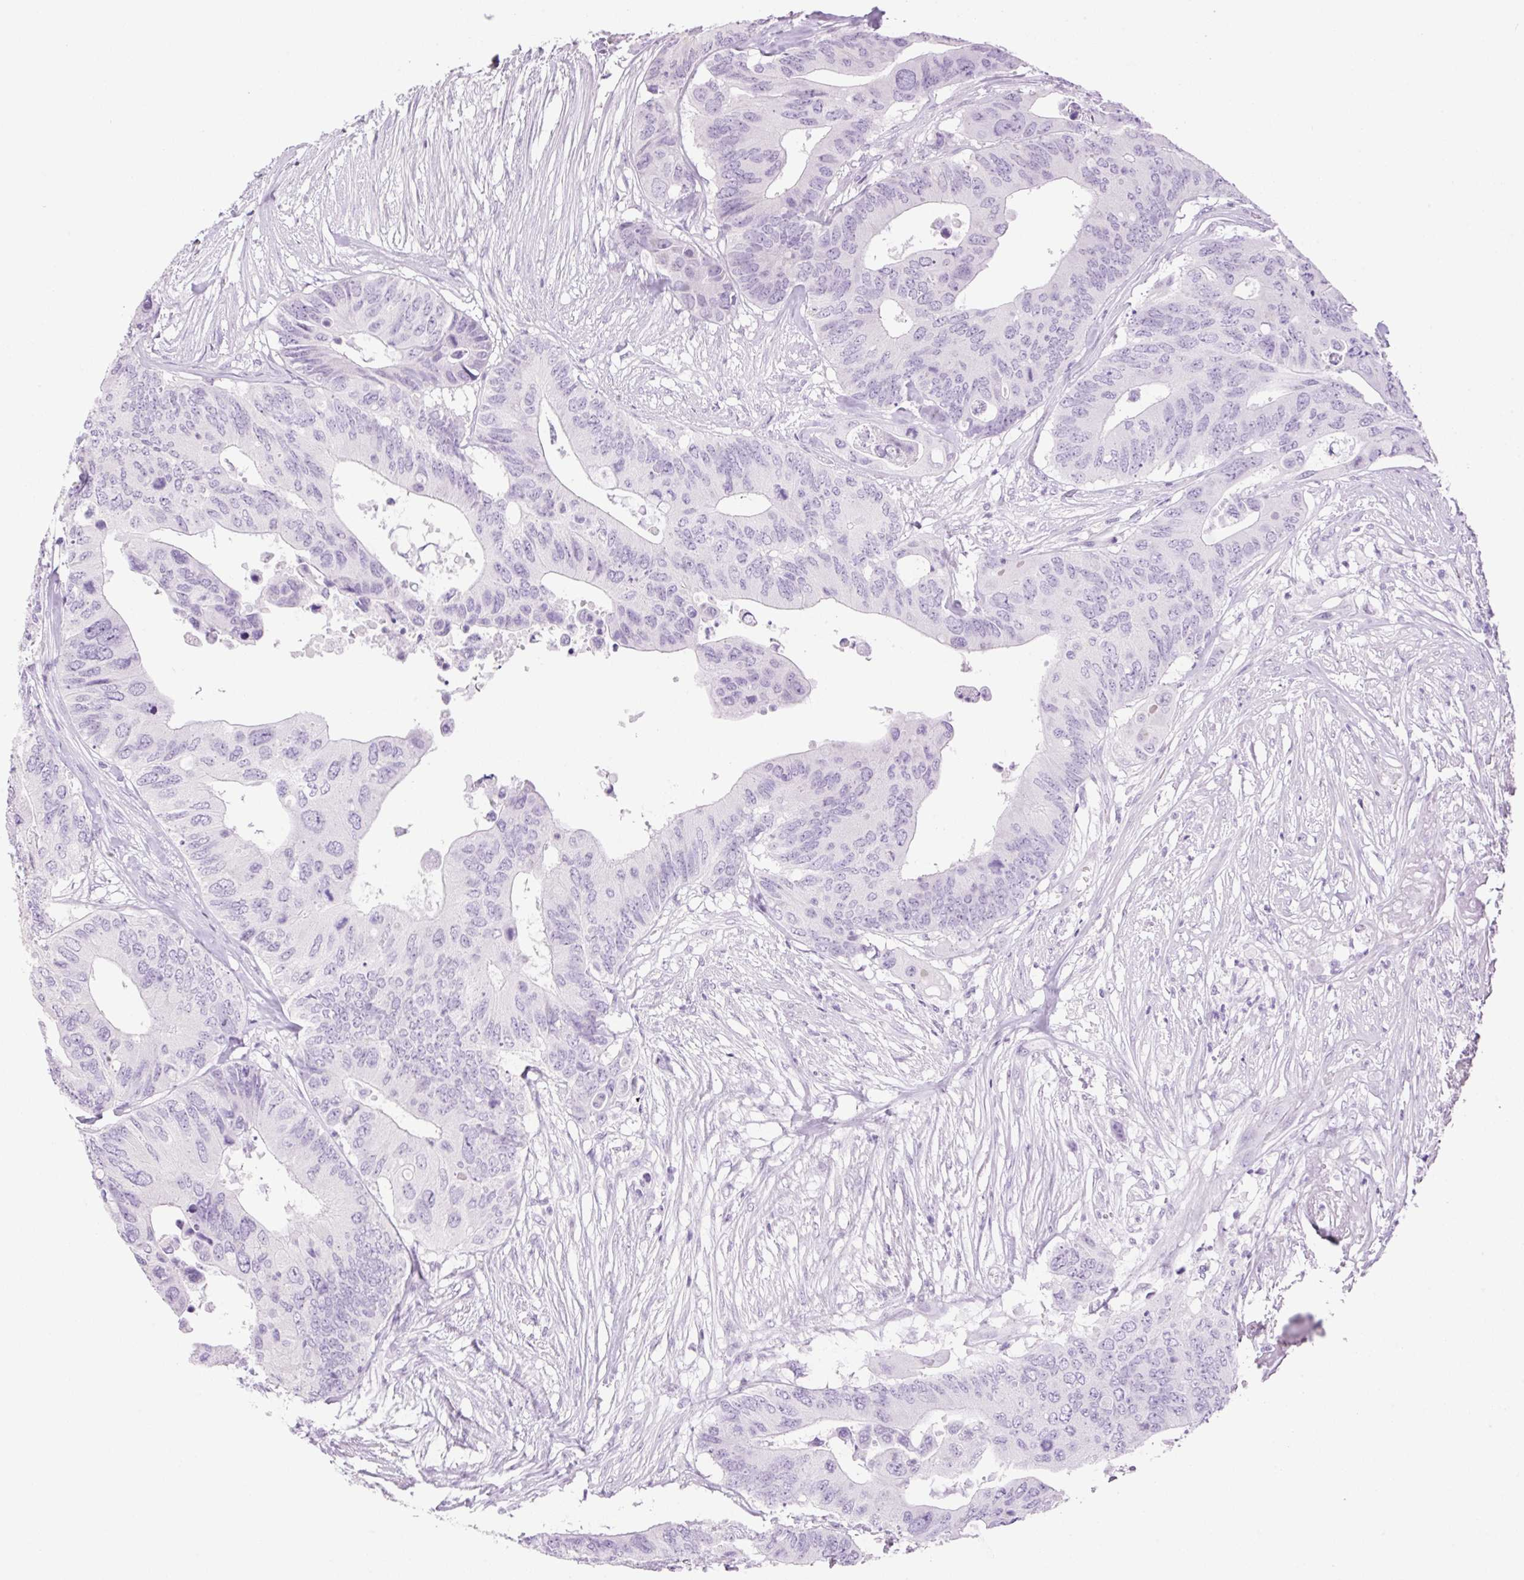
{"staining": {"intensity": "negative", "quantity": "none", "location": "none"}, "tissue": "colorectal cancer", "cell_type": "Tumor cells", "image_type": "cancer", "snomed": [{"axis": "morphology", "description": "Adenocarcinoma, NOS"}, {"axis": "topography", "description": "Colon"}], "caption": "This histopathology image is of adenocarcinoma (colorectal) stained with IHC to label a protein in brown with the nuclei are counter-stained blue. There is no positivity in tumor cells.", "gene": "SP140L", "patient": {"sex": "male", "age": 71}}